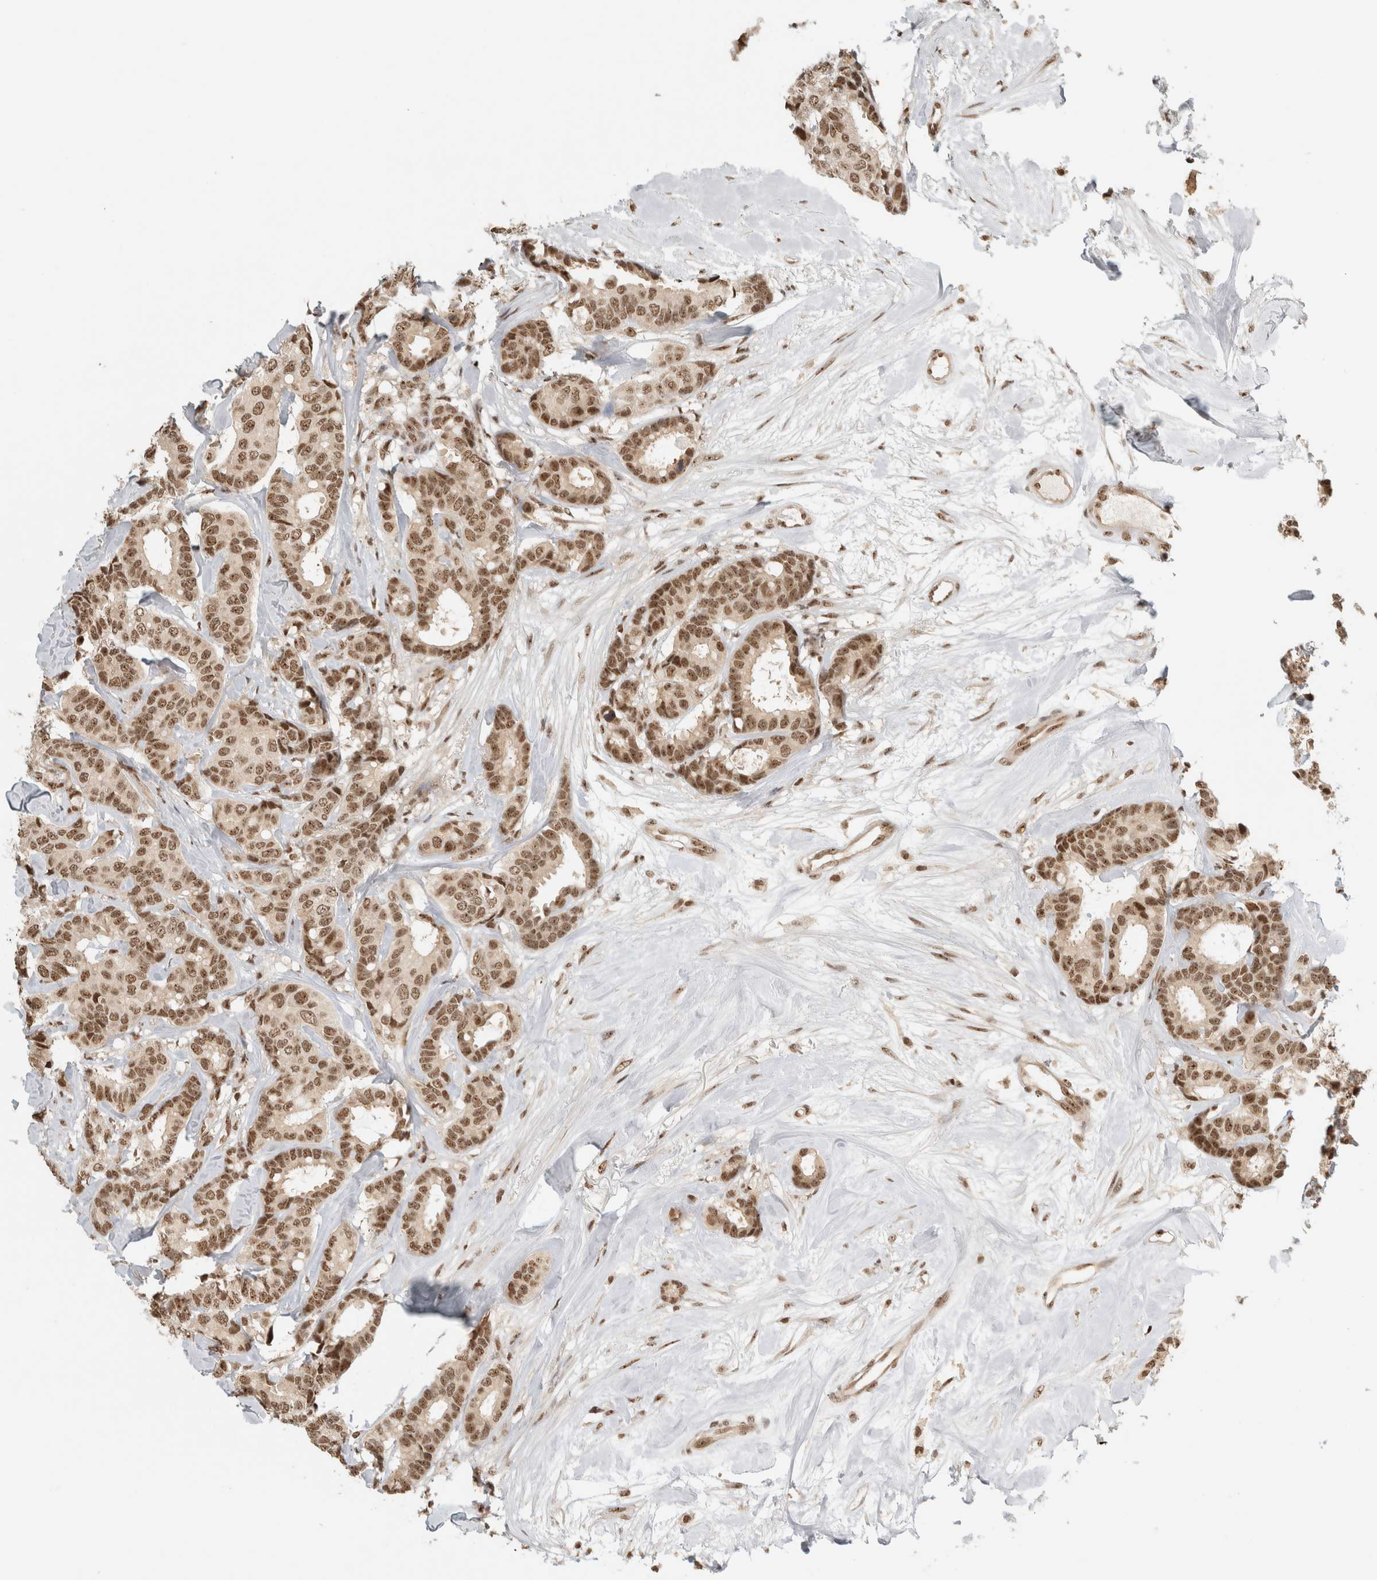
{"staining": {"intensity": "moderate", "quantity": ">75%", "location": "nuclear"}, "tissue": "breast cancer", "cell_type": "Tumor cells", "image_type": "cancer", "snomed": [{"axis": "morphology", "description": "Duct carcinoma"}, {"axis": "topography", "description": "Breast"}], "caption": "Moderate nuclear protein expression is appreciated in approximately >75% of tumor cells in breast invasive ductal carcinoma. The protein is stained brown, and the nuclei are stained in blue (DAB IHC with brightfield microscopy, high magnification).", "gene": "EBNA1BP2", "patient": {"sex": "female", "age": 87}}